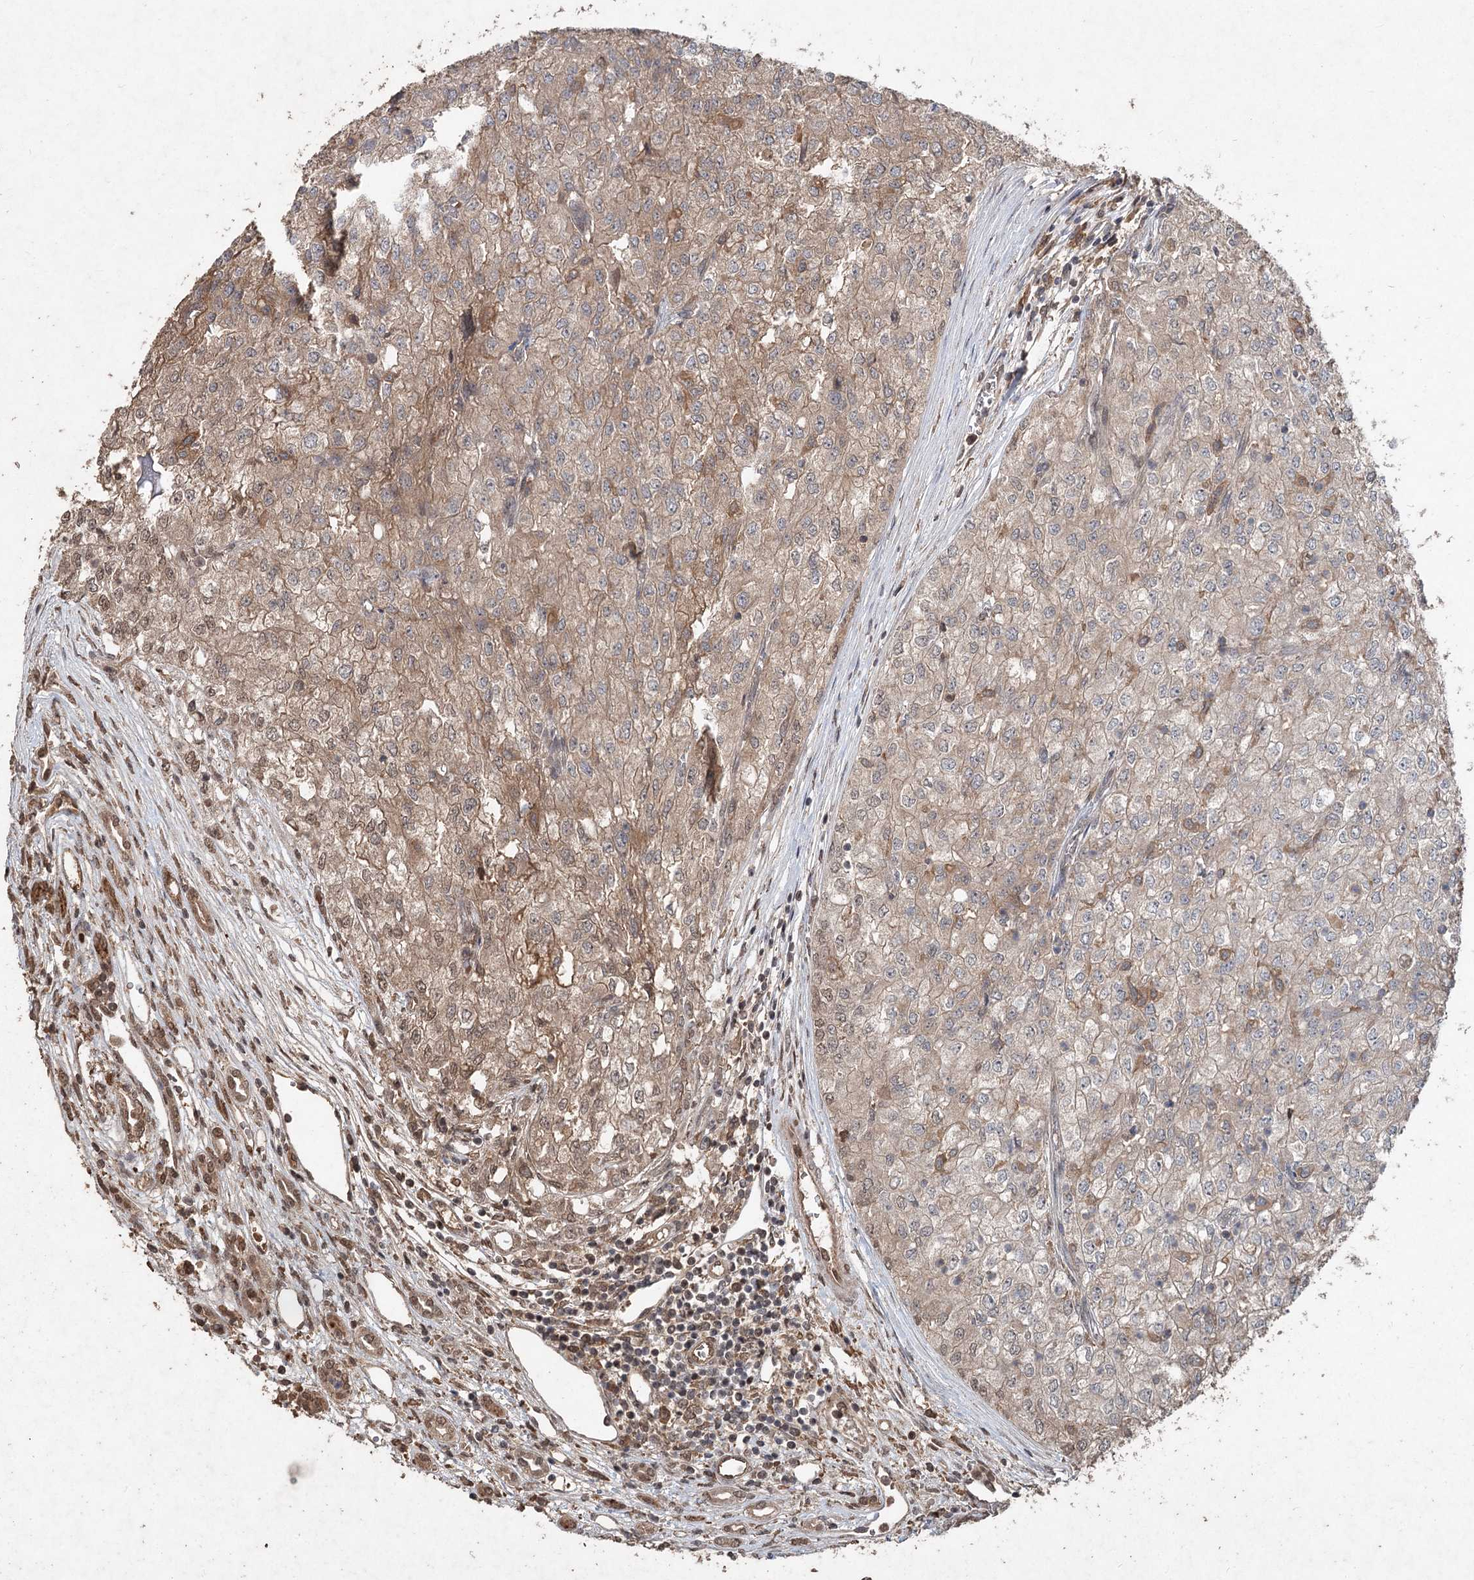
{"staining": {"intensity": "moderate", "quantity": "<25%", "location": "cytoplasmic/membranous"}, "tissue": "renal cancer", "cell_type": "Tumor cells", "image_type": "cancer", "snomed": [{"axis": "morphology", "description": "Adenocarcinoma, NOS"}, {"axis": "topography", "description": "Kidney"}], "caption": "A high-resolution histopathology image shows immunohistochemistry staining of renal cancer, which shows moderate cytoplasmic/membranous expression in about <25% of tumor cells.", "gene": "FBXO7", "patient": {"sex": "female", "age": 54}}